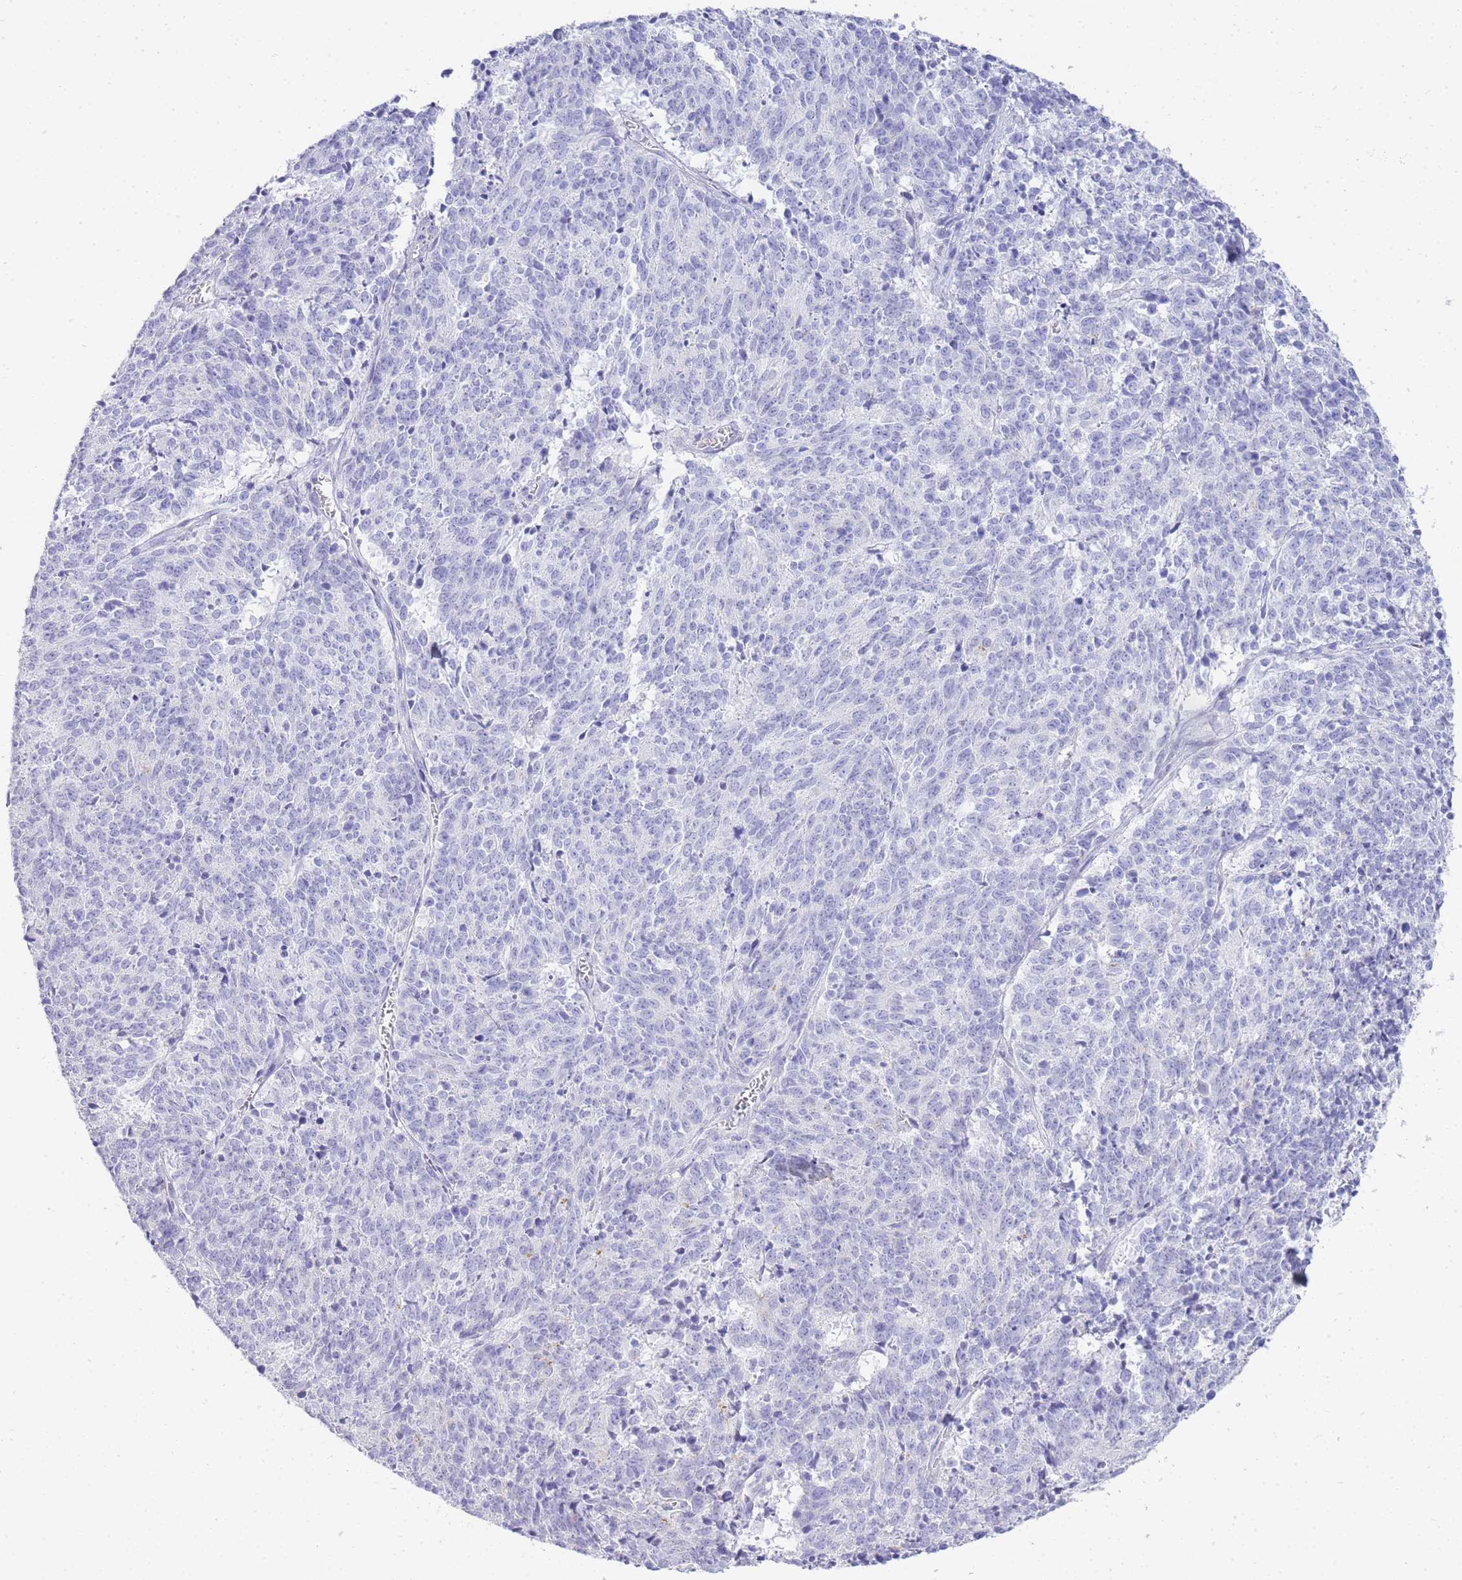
{"staining": {"intensity": "negative", "quantity": "none", "location": "none"}, "tissue": "cervical cancer", "cell_type": "Tumor cells", "image_type": "cancer", "snomed": [{"axis": "morphology", "description": "Squamous cell carcinoma, NOS"}, {"axis": "topography", "description": "Cervix"}], "caption": "This is a photomicrograph of immunohistochemistry staining of cervical cancer (squamous cell carcinoma), which shows no expression in tumor cells. (Brightfield microscopy of DAB (3,3'-diaminobenzidine) IHC at high magnification).", "gene": "DPP4", "patient": {"sex": "female", "age": 29}}